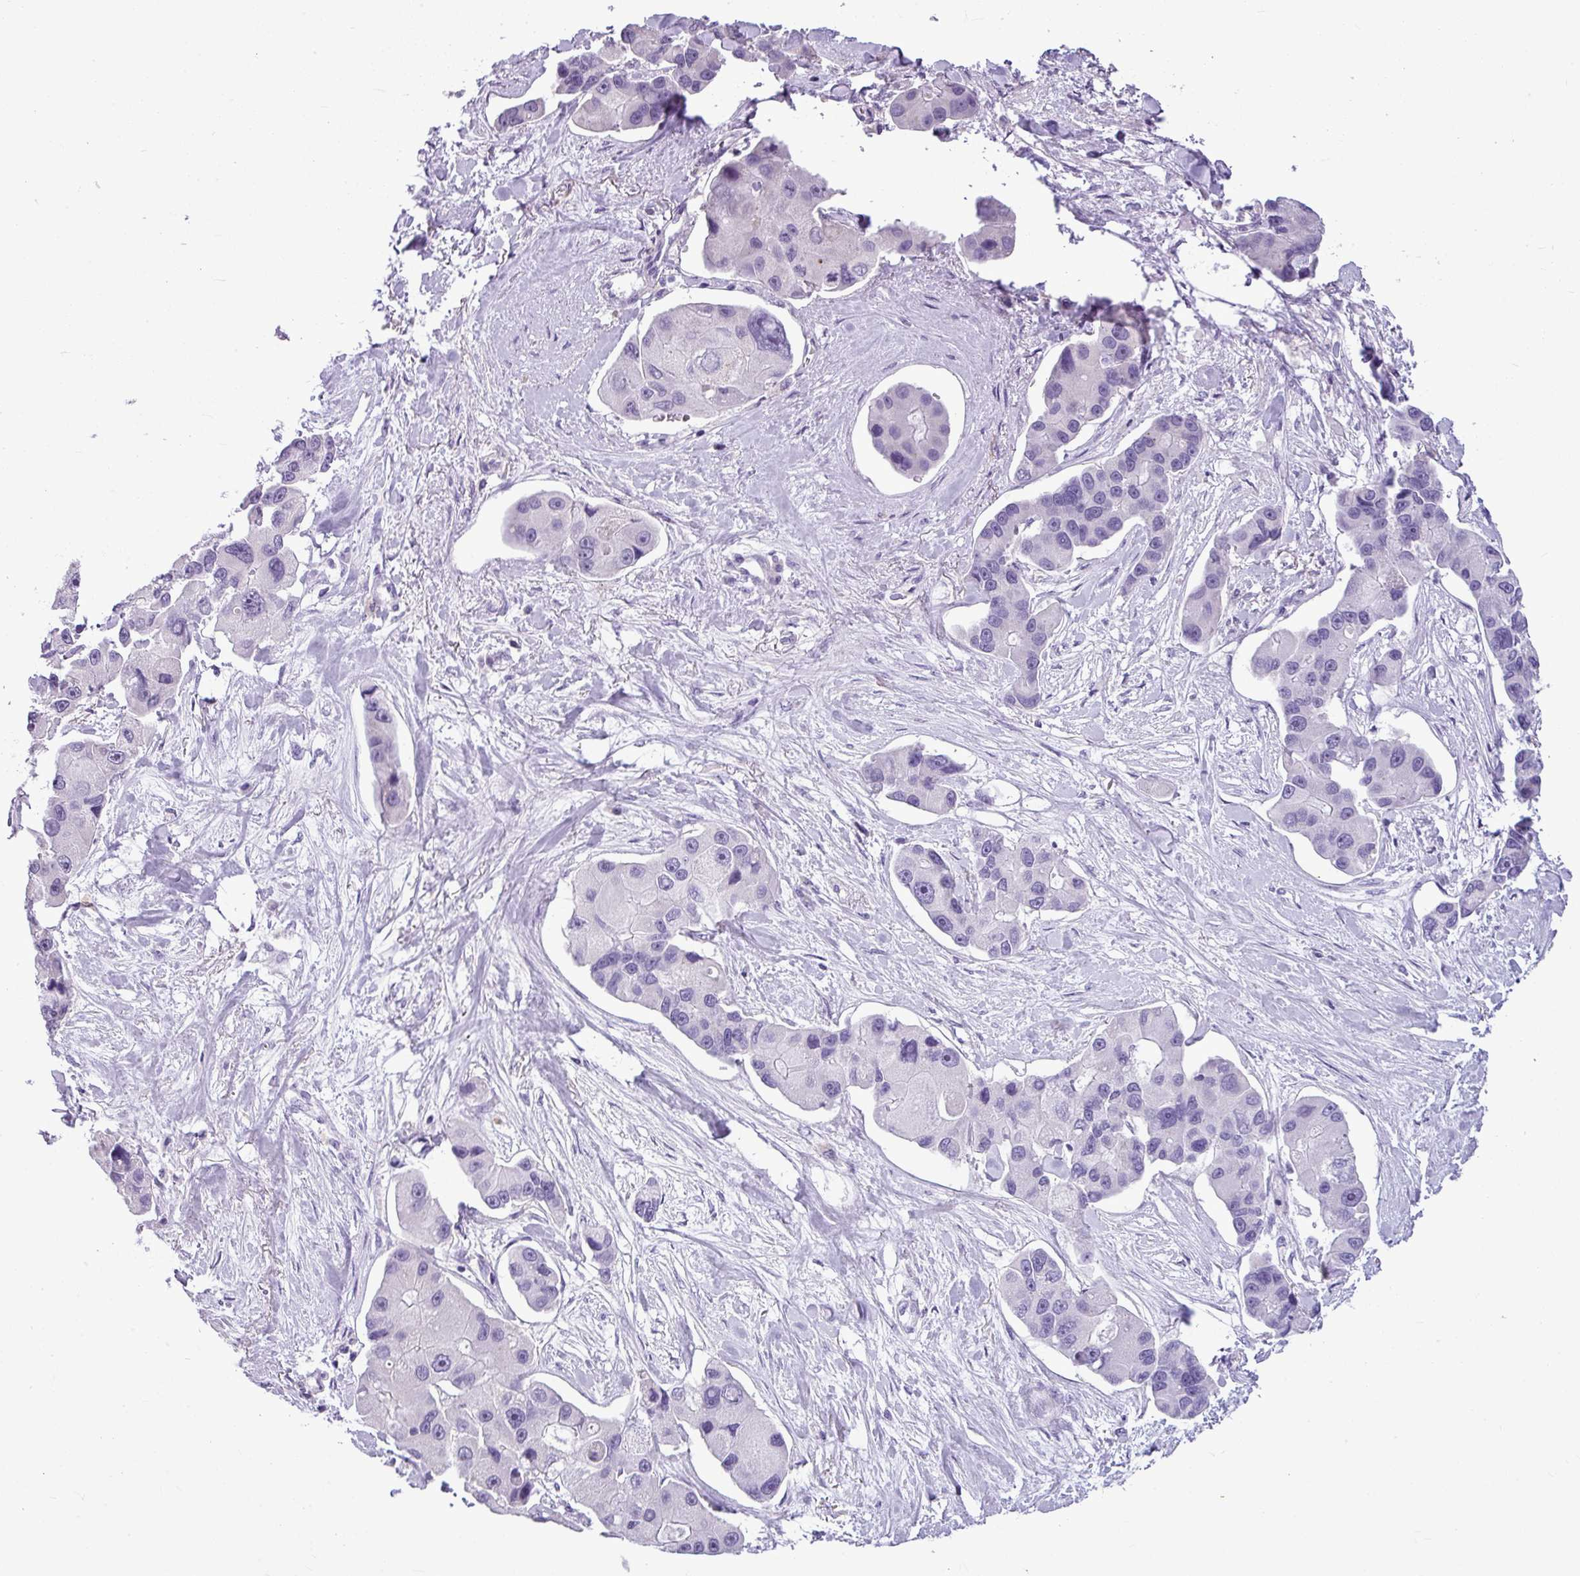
{"staining": {"intensity": "negative", "quantity": "none", "location": "none"}, "tissue": "lung cancer", "cell_type": "Tumor cells", "image_type": "cancer", "snomed": [{"axis": "morphology", "description": "Adenocarcinoma, NOS"}, {"axis": "topography", "description": "Lung"}], "caption": "This is a histopathology image of IHC staining of lung cancer (adenocarcinoma), which shows no staining in tumor cells. (Brightfield microscopy of DAB (3,3'-diaminobenzidine) IHC at high magnification).", "gene": "IL17A", "patient": {"sex": "female", "age": 54}}